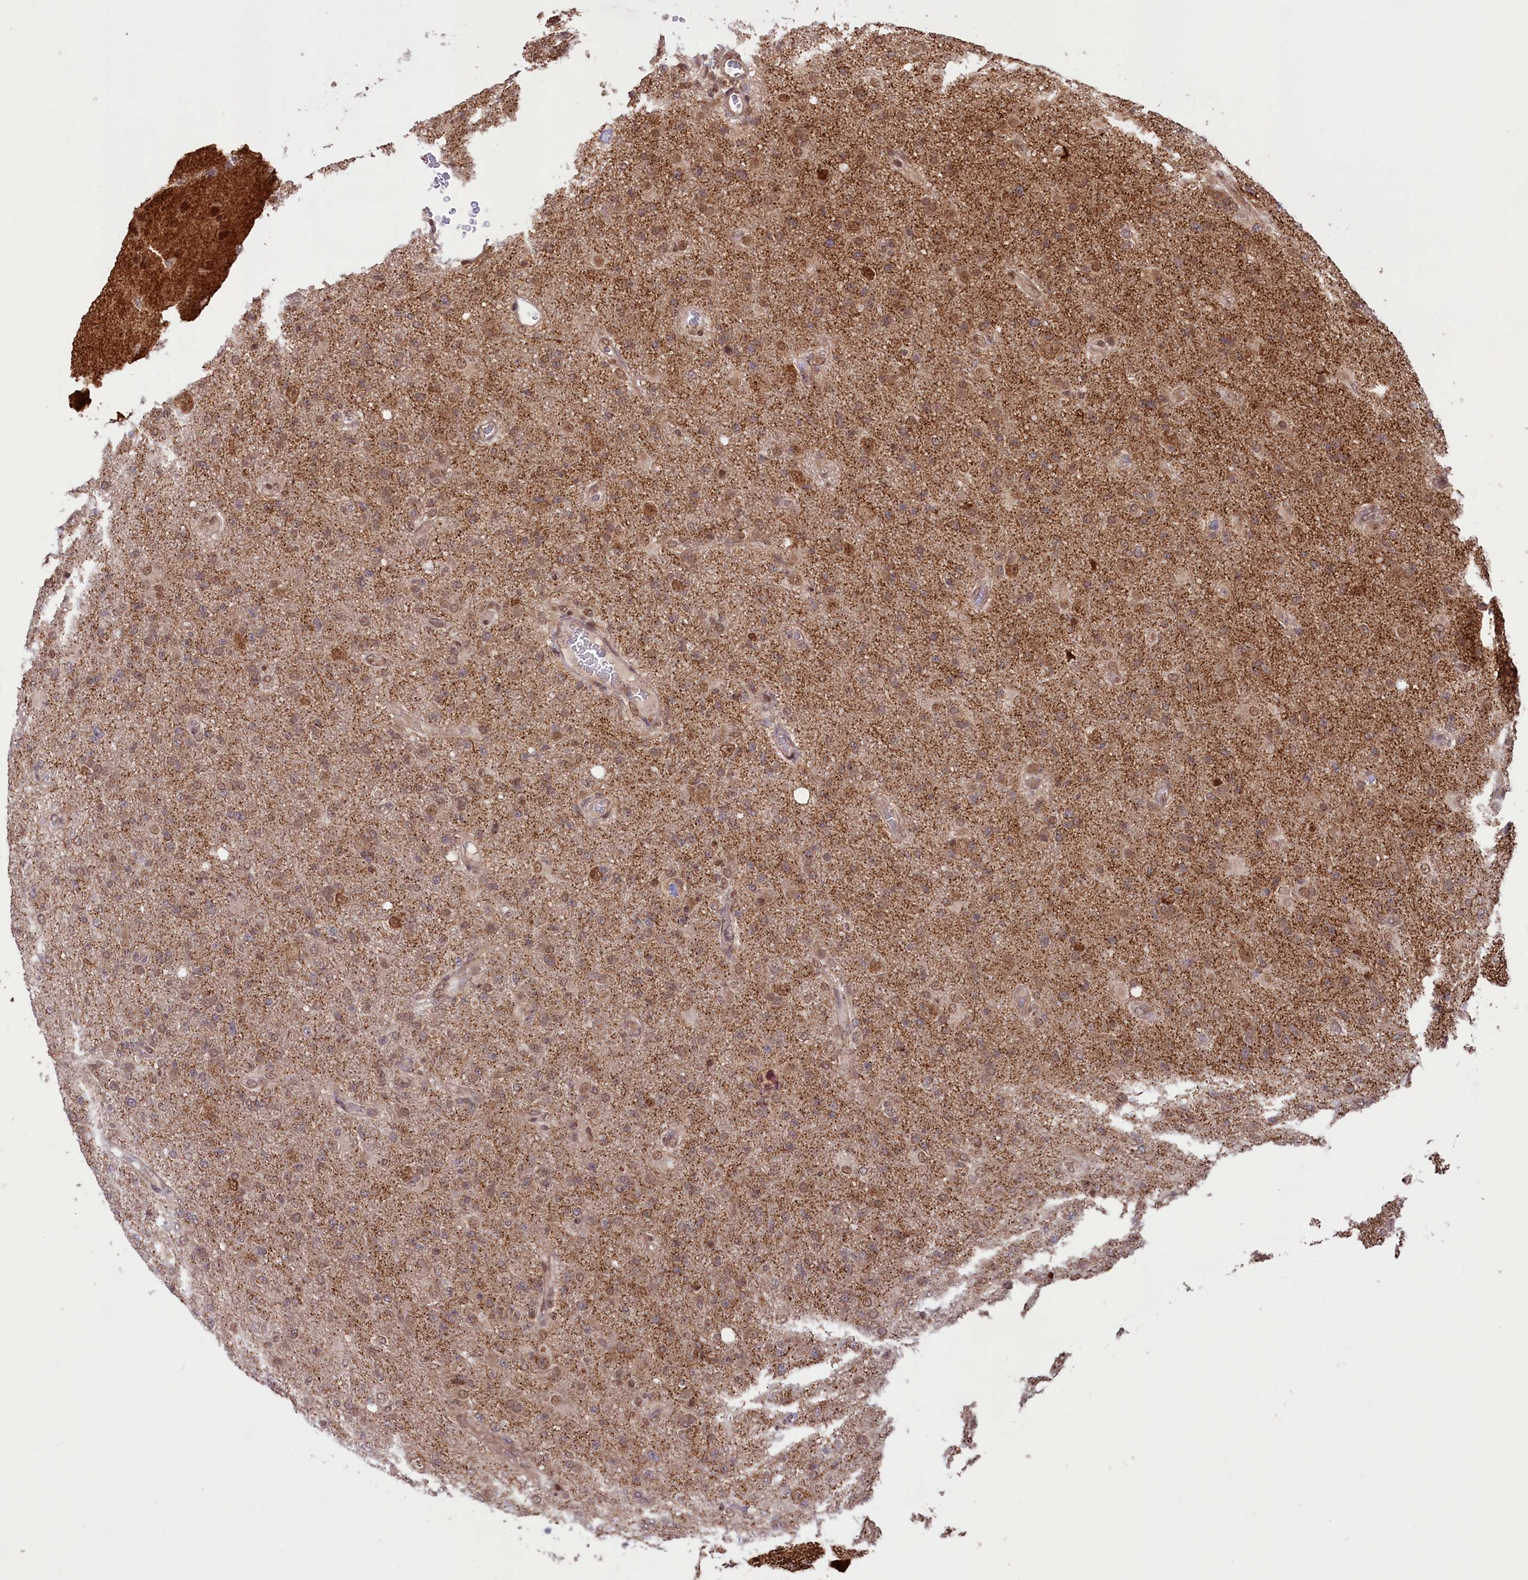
{"staining": {"intensity": "moderate", "quantity": ">75%", "location": "cytoplasmic/membranous,nuclear"}, "tissue": "glioma", "cell_type": "Tumor cells", "image_type": "cancer", "snomed": [{"axis": "morphology", "description": "Glioma, malignant, High grade"}, {"axis": "topography", "description": "Brain"}], "caption": "IHC staining of malignant high-grade glioma, which exhibits medium levels of moderate cytoplasmic/membranous and nuclear staining in approximately >75% of tumor cells indicating moderate cytoplasmic/membranous and nuclear protein expression. The staining was performed using DAB (3,3'-diaminobenzidine) (brown) for protein detection and nuclei were counterstained in hematoxylin (blue).", "gene": "PHC3", "patient": {"sex": "female", "age": 57}}